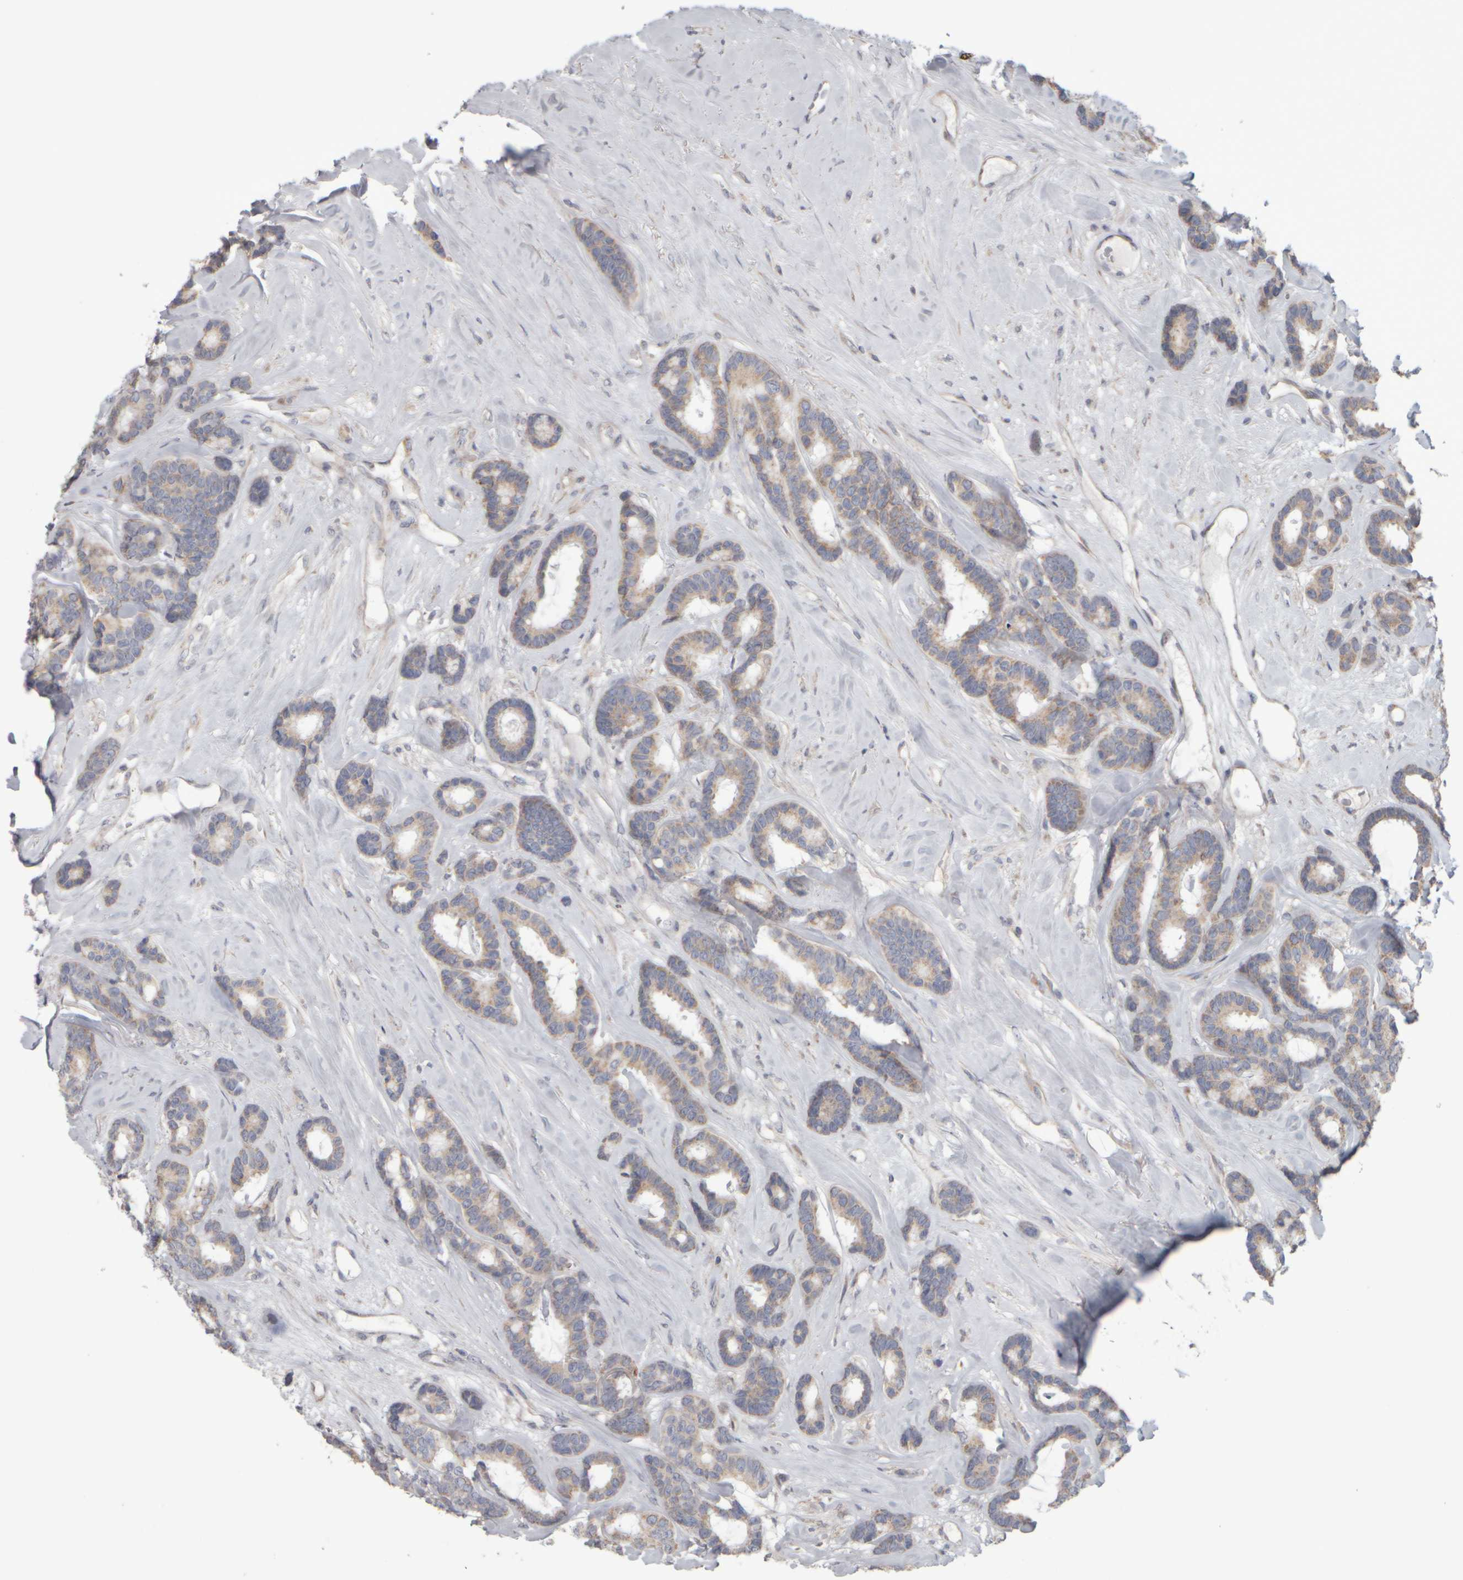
{"staining": {"intensity": "weak", "quantity": ">75%", "location": "cytoplasmic/membranous"}, "tissue": "breast cancer", "cell_type": "Tumor cells", "image_type": "cancer", "snomed": [{"axis": "morphology", "description": "Duct carcinoma"}, {"axis": "topography", "description": "Breast"}], "caption": "Intraductal carcinoma (breast) was stained to show a protein in brown. There is low levels of weak cytoplasmic/membranous positivity in about >75% of tumor cells. The staining was performed using DAB (3,3'-diaminobenzidine) to visualize the protein expression in brown, while the nuclei were stained in blue with hematoxylin (Magnification: 20x).", "gene": "SCO1", "patient": {"sex": "female", "age": 87}}